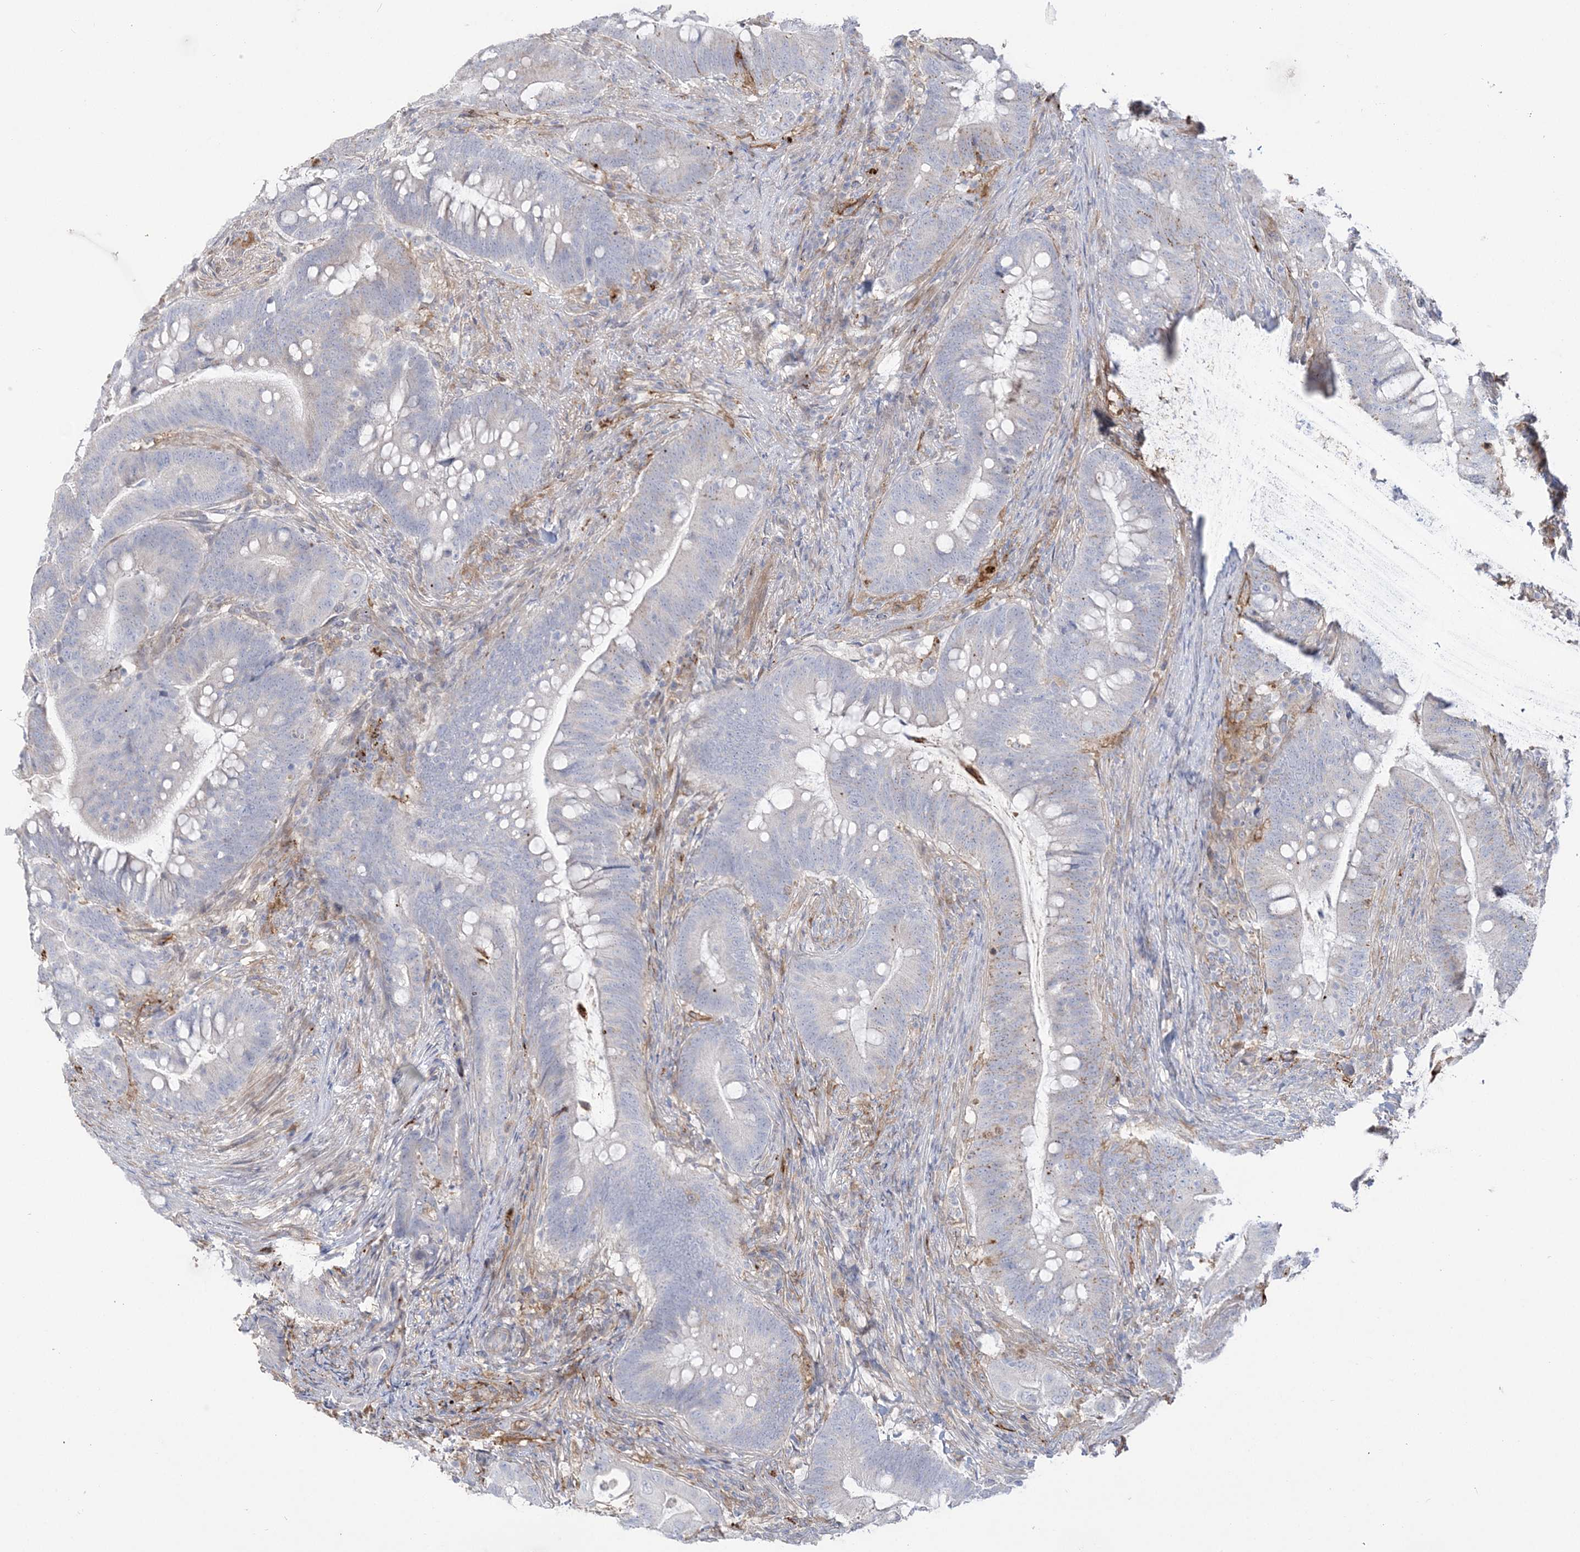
{"staining": {"intensity": "negative", "quantity": "none", "location": "none"}, "tissue": "colorectal cancer", "cell_type": "Tumor cells", "image_type": "cancer", "snomed": [{"axis": "morphology", "description": "Adenocarcinoma, NOS"}, {"axis": "topography", "description": "Colon"}], "caption": "The micrograph displays no staining of tumor cells in colorectal adenocarcinoma.", "gene": "HAAO", "patient": {"sex": "female", "age": 66}}